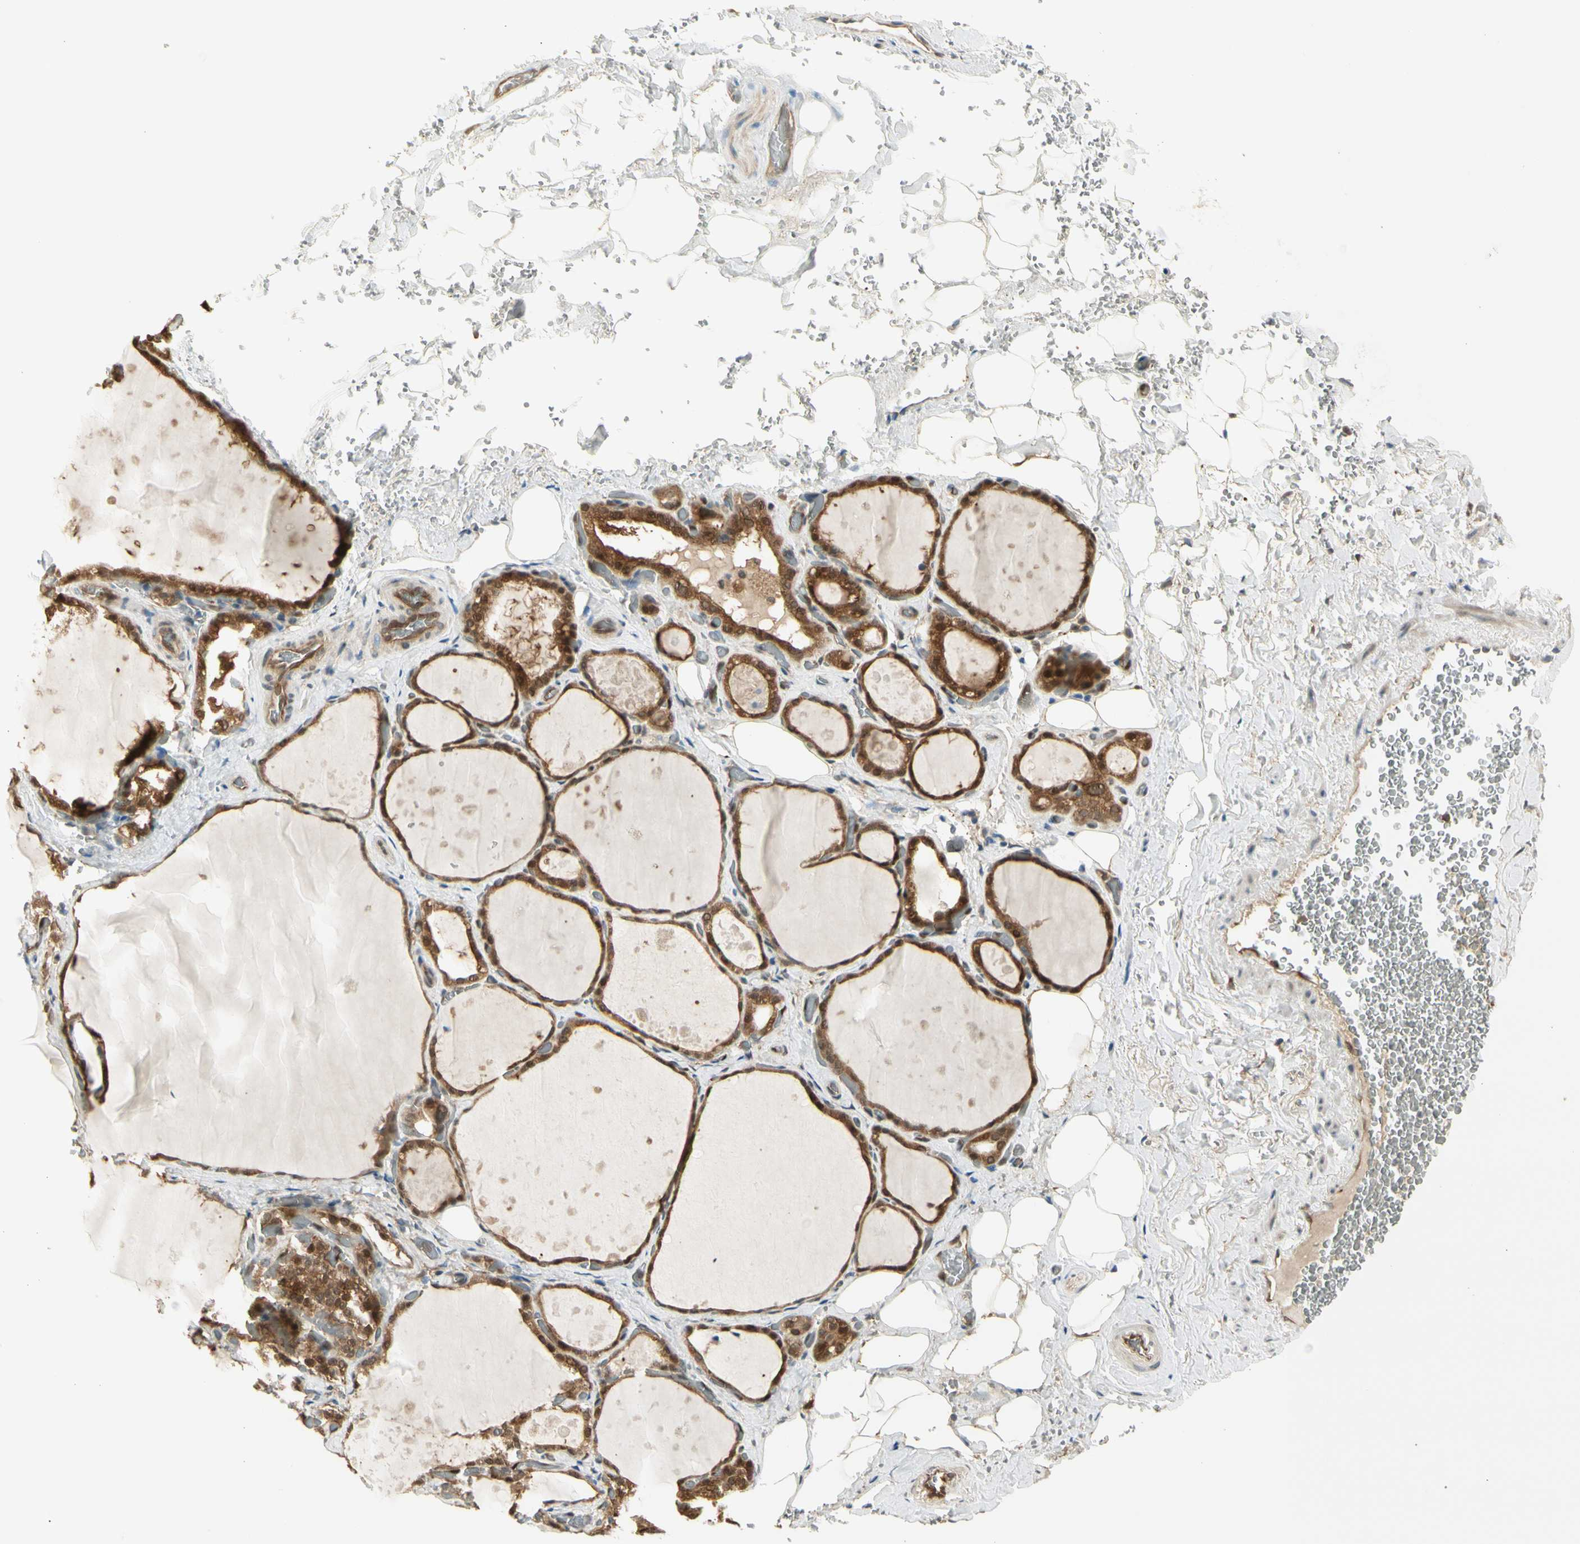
{"staining": {"intensity": "strong", "quantity": ">75%", "location": "cytoplasmic/membranous,nuclear"}, "tissue": "thyroid gland", "cell_type": "Glandular cells", "image_type": "normal", "snomed": [{"axis": "morphology", "description": "Normal tissue, NOS"}, {"axis": "topography", "description": "Thyroid gland"}], "caption": "An IHC image of unremarkable tissue is shown. Protein staining in brown highlights strong cytoplasmic/membranous,nuclear positivity in thyroid gland within glandular cells. The staining was performed using DAB, with brown indicating positive protein expression. Nuclei are stained blue with hematoxylin.", "gene": "SERPINB6", "patient": {"sex": "male", "age": 61}}